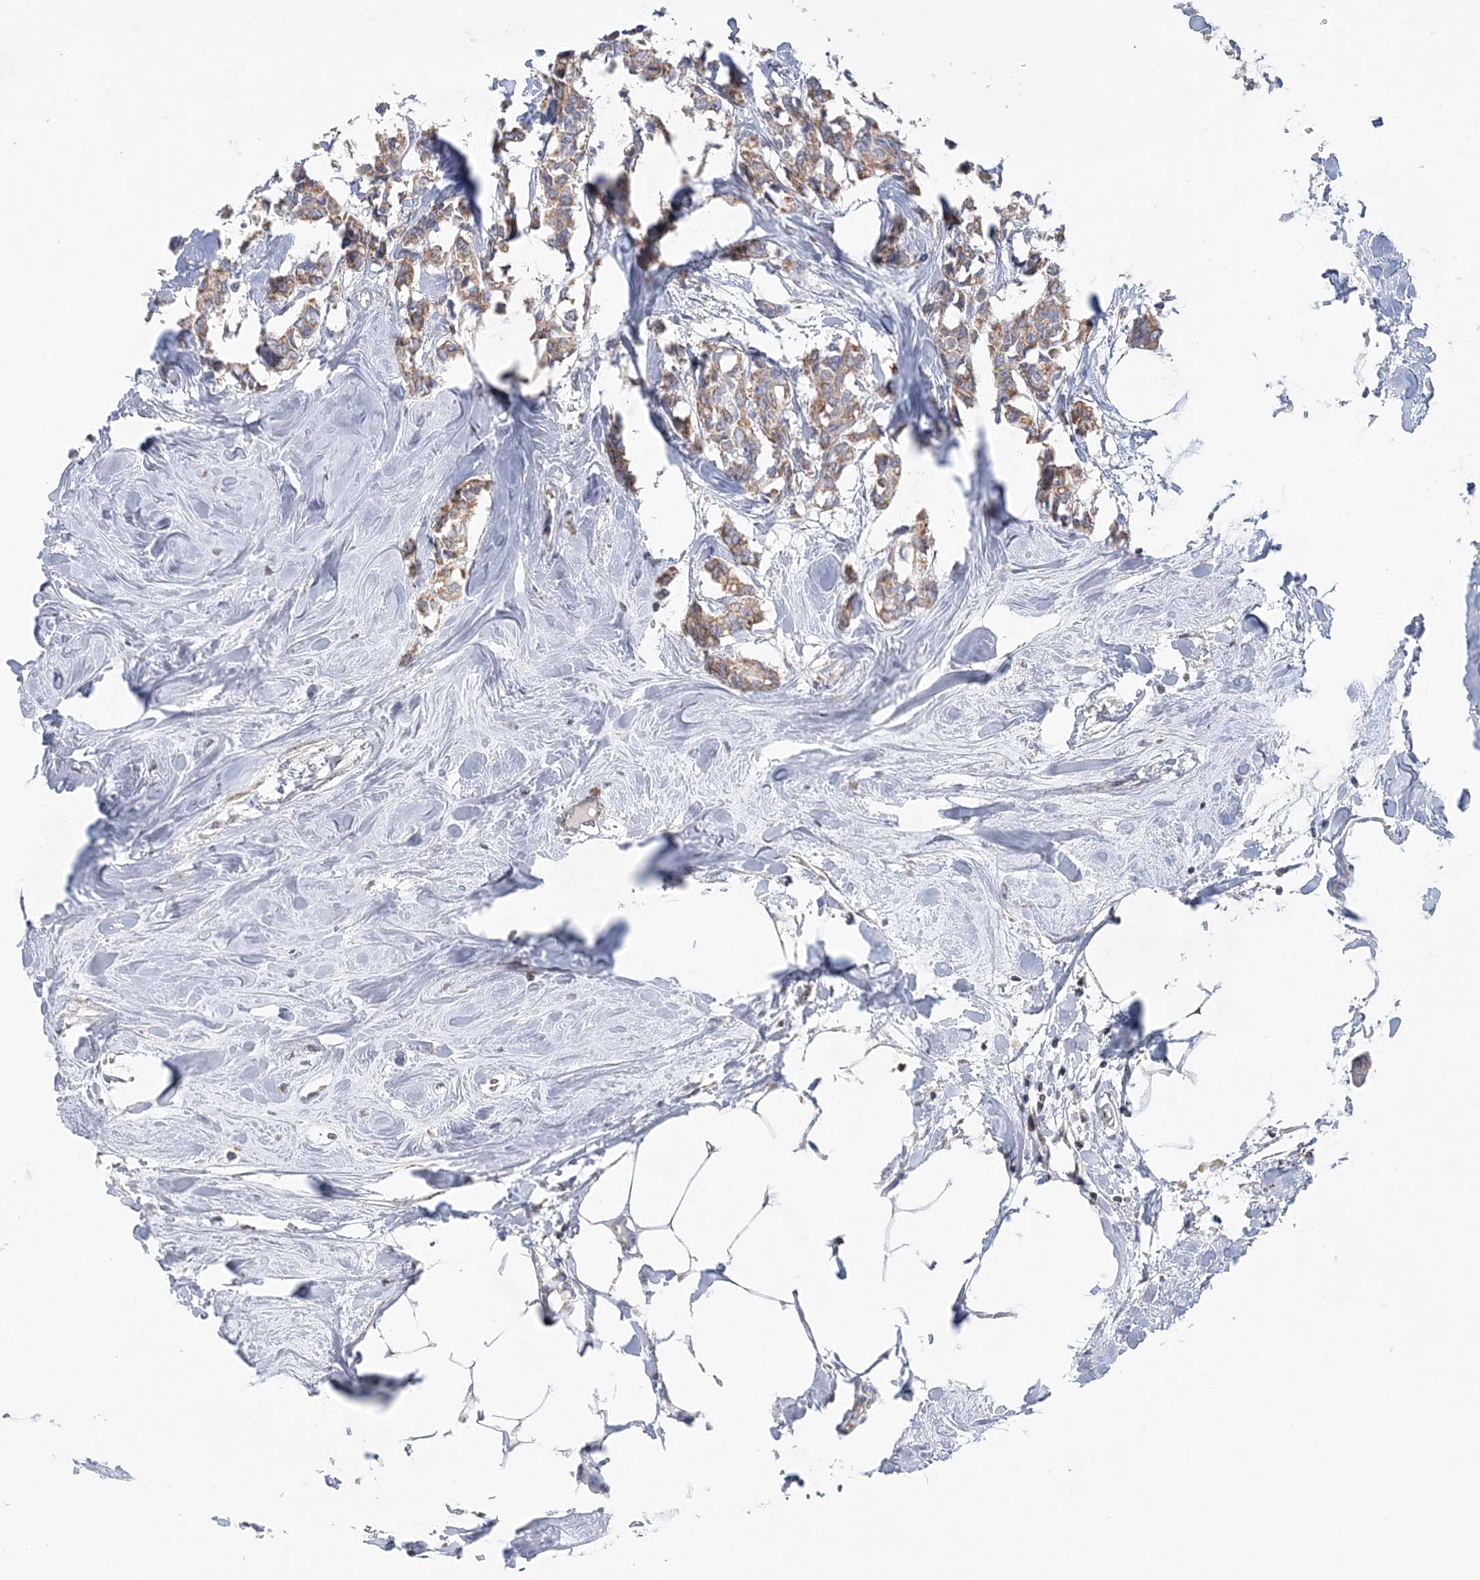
{"staining": {"intensity": "moderate", "quantity": ">75%", "location": "cytoplasmic/membranous"}, "tissue": "breast cancer", "cell_type": "Tumor cells", "image_type": "cancer", "snomed": [{"axis": "morphology", "description": "Duct carcinoma"}, {"axis": "topography", "description": "Breast"}], "caption": "Immunohistochemical staining of human invasive ductal carcinoma (breast) demonstrates moderate cytoplasmic/membranous protein staining in approximately >75% of tumor cells. (Brightfield microscopy of DAB IHC at high magnification).", "gene": "TTC32", "patient": {"sex": "female", "age": 84}}